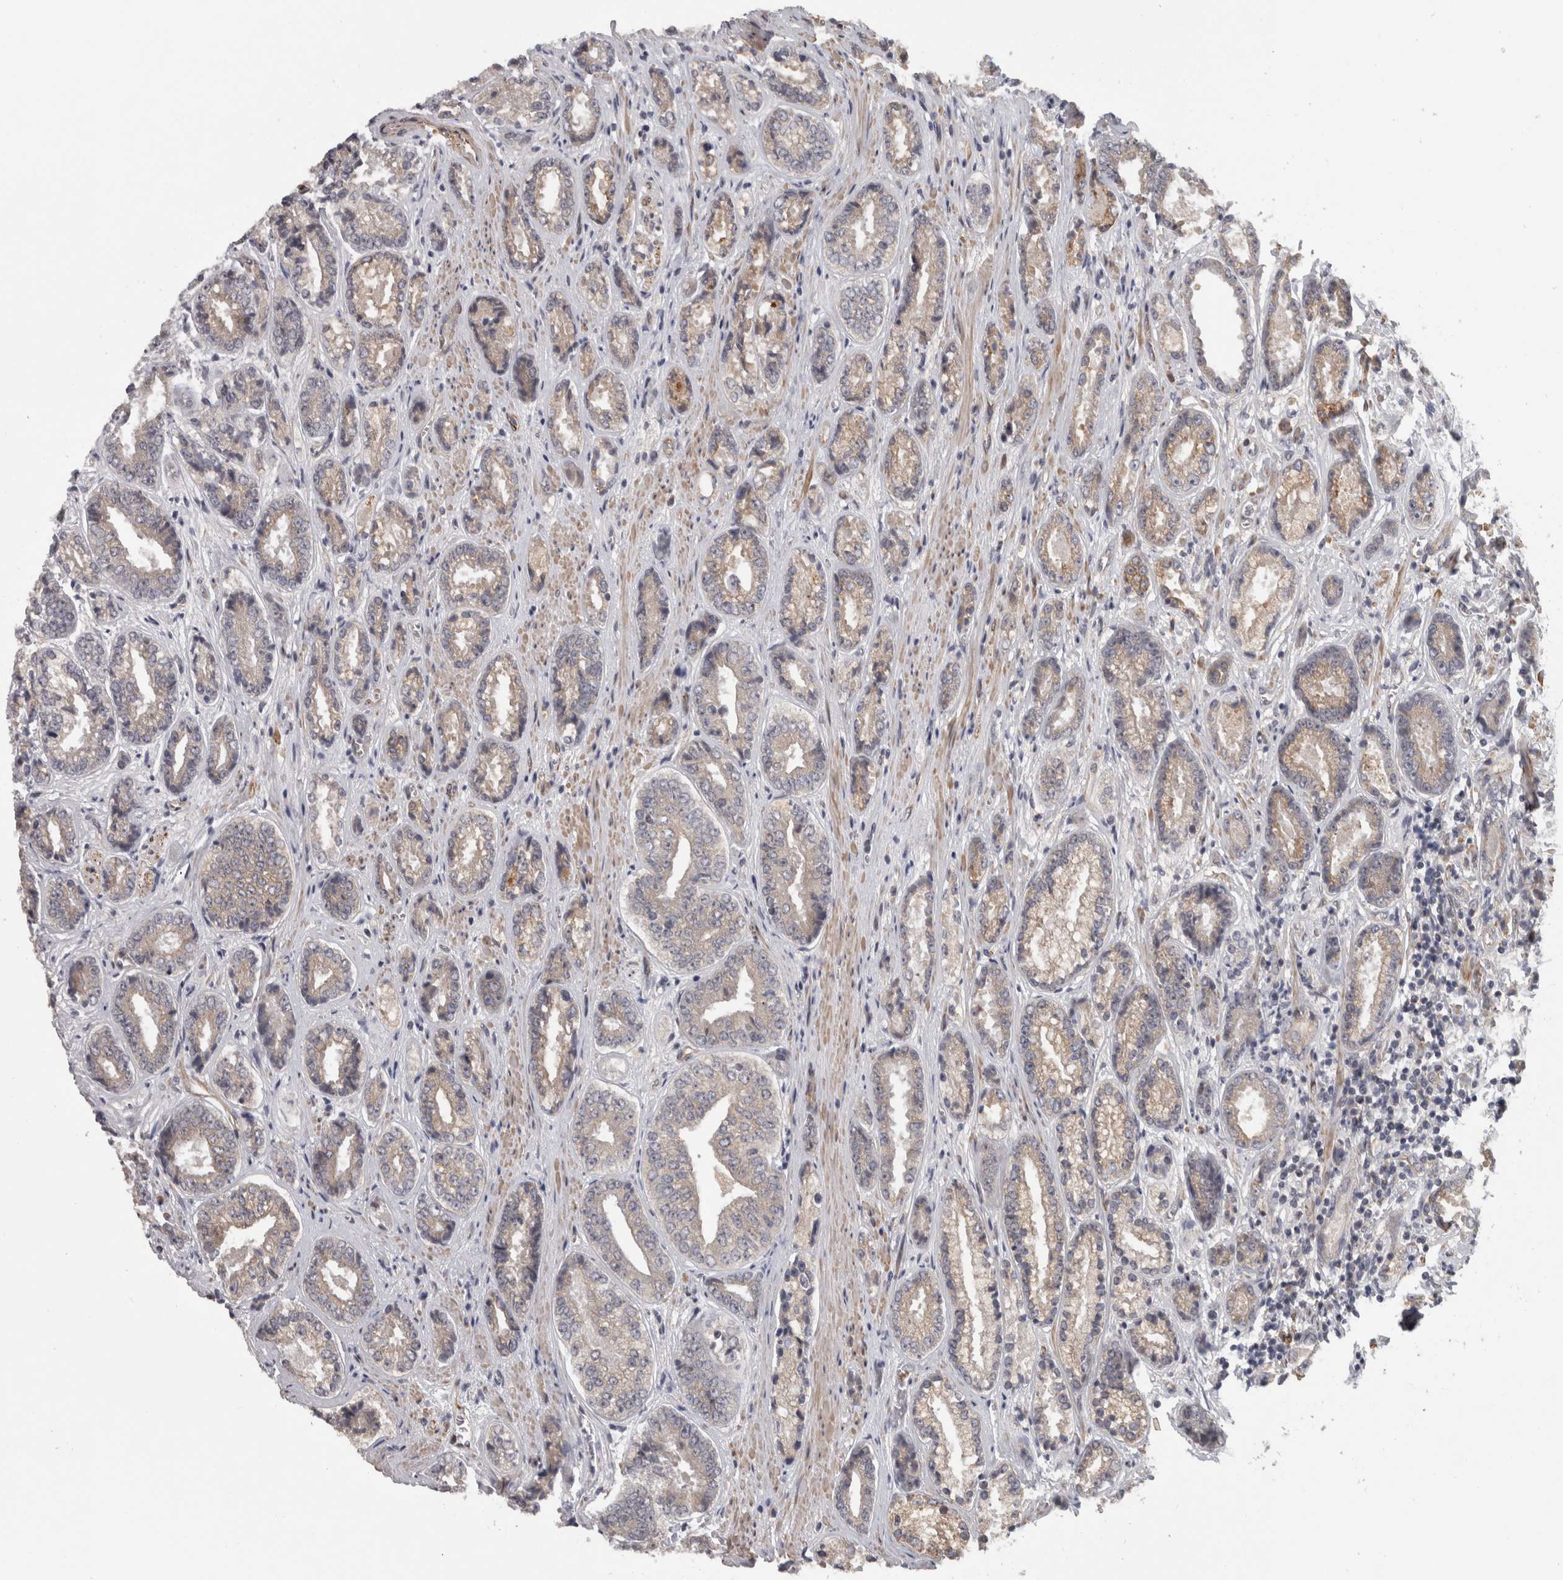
{"staining": {"intensity": "weak", "quantity": "<25%", "location": "cytoplasmic/membranous"}, "tissue": "prostate cancer", "cell_type": "Tumor cells", "image_type": "cancer", "snomed": [{"axis": "morphology", "description": "Adenocarcinoma, High grade"}, {"axis": "topography", "description": "Prostate"}], "caption": "Immunohistochemistry (IHC) micrograph of neoplastic tissue: prostate cancer stained with DAB (3,3'-diaminobenzidine) demonstrates no significant protein expression in tumor cells. (DAB (3,3'-diaminobenzidine) immunohistochemistry (IHC) visualized using brightfield microscopy, high magnification).", "gene": "RMDN1", "patient": {"sex": "male", "age": 61}}